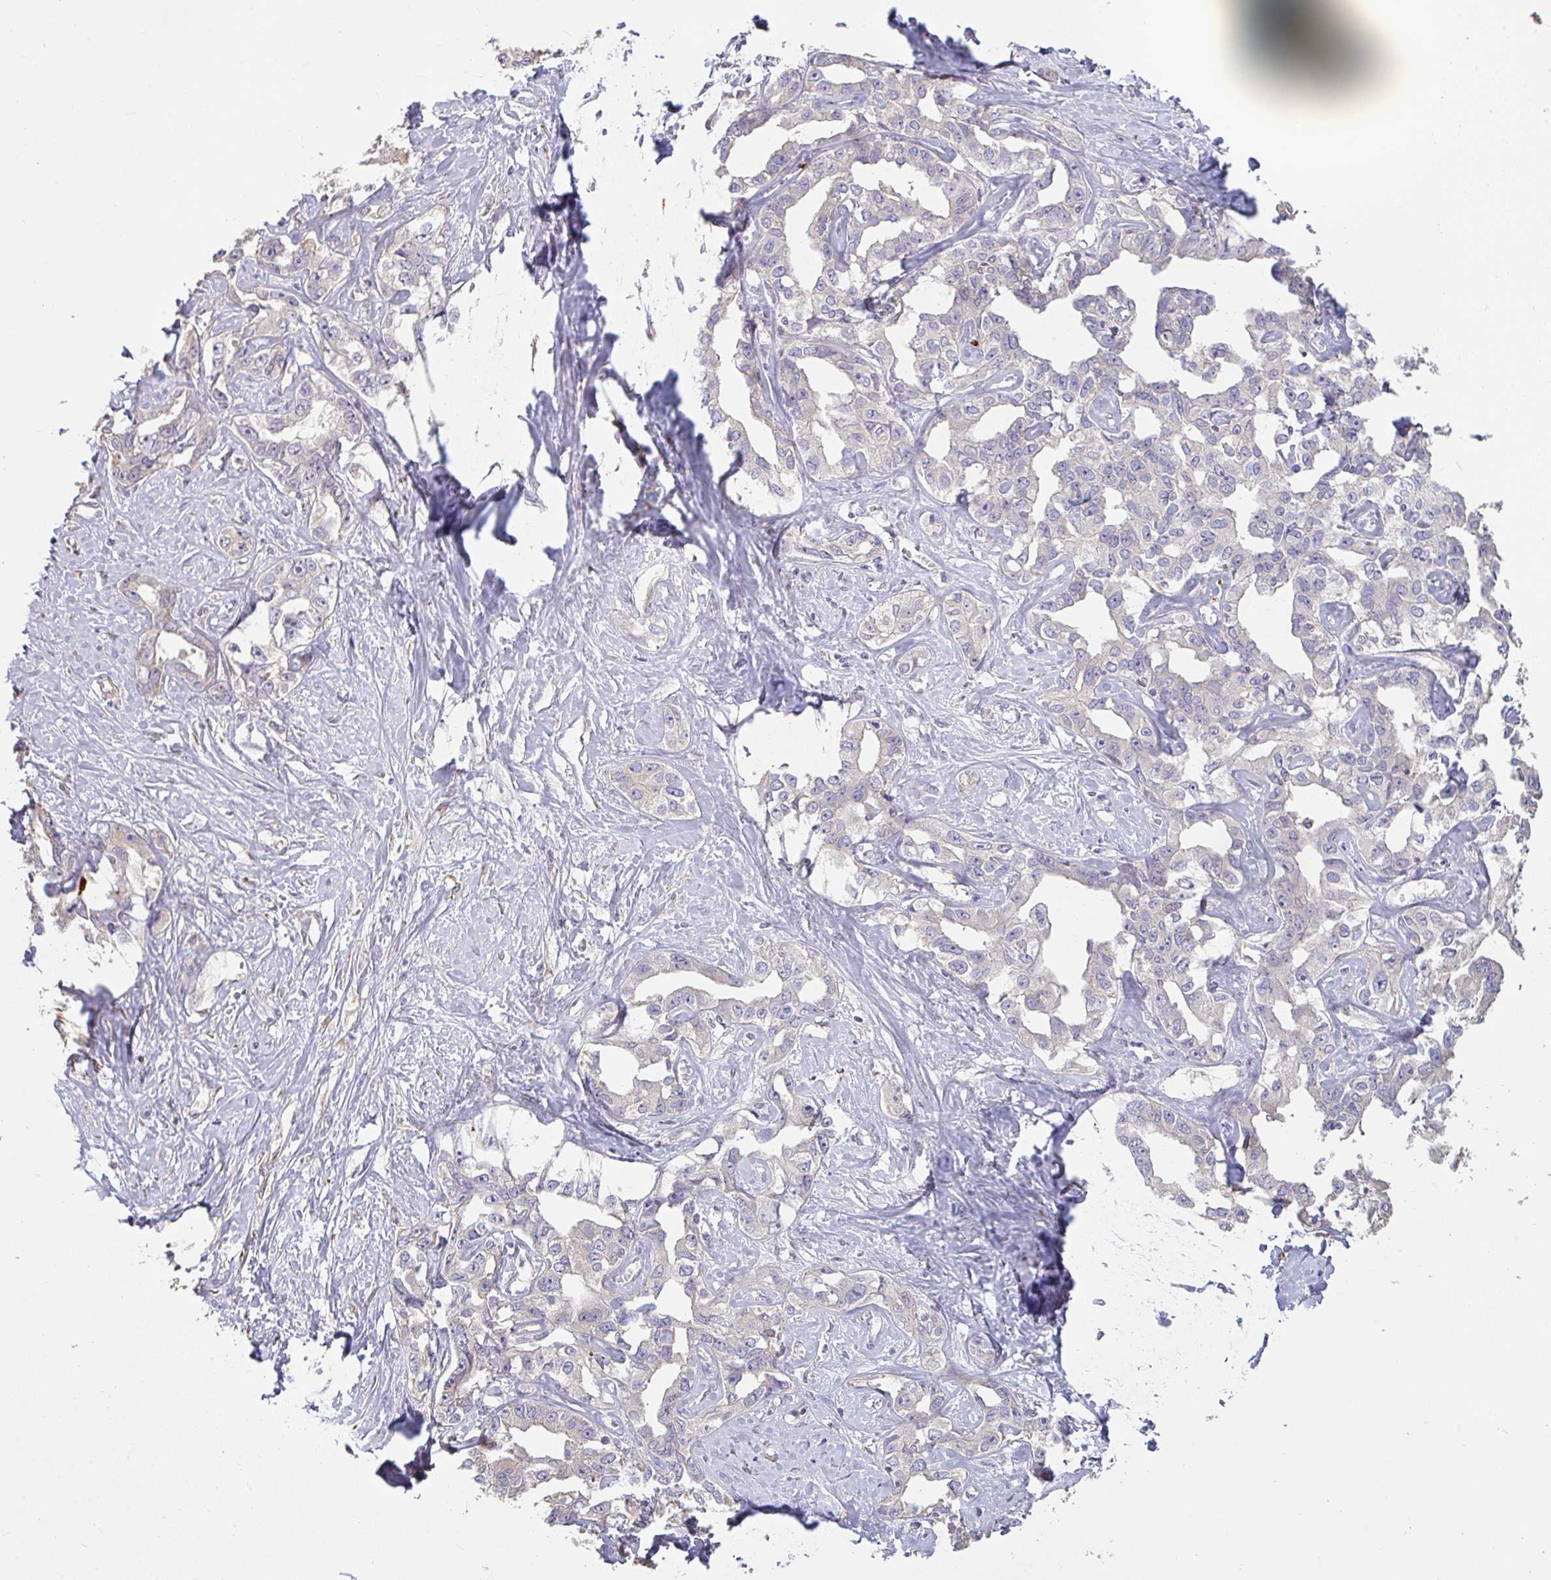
{"staining": {"intensity": "negative", "quantity": "none", "location": "none"}, "tissue": "liver cancer", "cell_type": "Tumor cells", "image_type": "cancer", "snomed": [{"axis": "morphology", "description": "Cholangiocarcinoma"}, {"axis": "topography", "description": "Liver"}], "caption": "DAB (3,3'-diaminobenzidine) immunohistochemical staining of cholangiocarcinoma (liver) exhibits no significant expression in tumor cells. (Brightfield microscopy of DAB immunohistochemistry (IHC) at high magnification).", "gene": "BRINP3", "patient": {"sex": "male", "age": 59}}